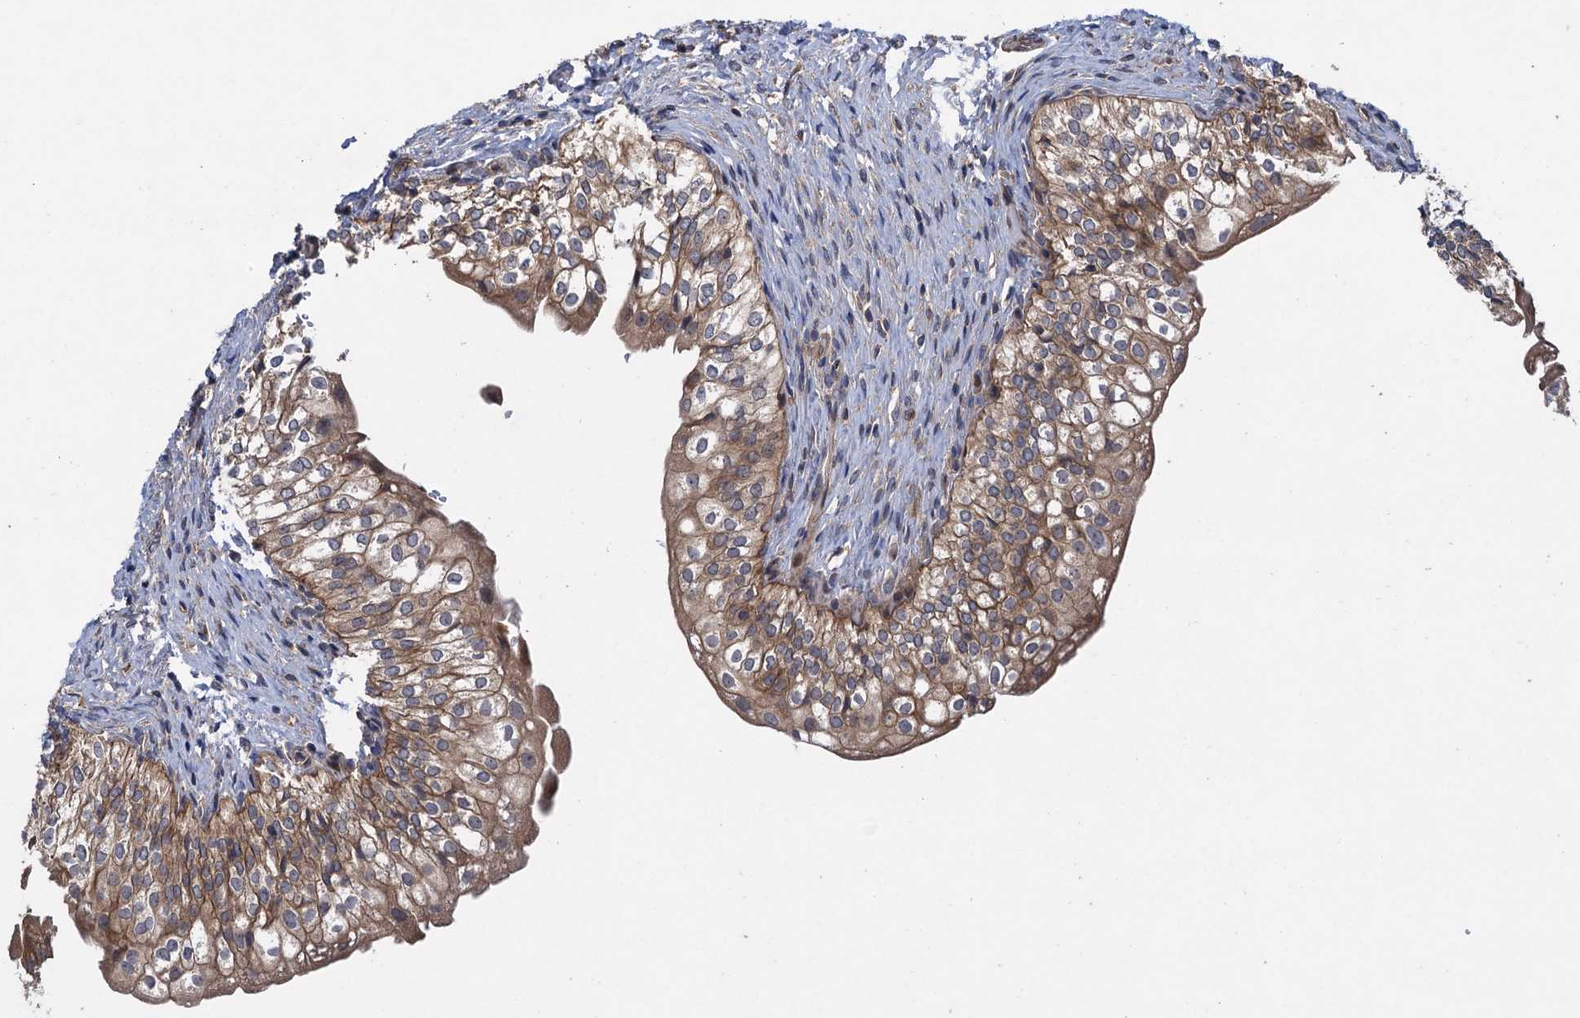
{"staining": {"intensity": "moderate", "quantity": ">75%", "location": "cytoplasmic/membranous"}, "tissue": "urinary bladder", "cell_type": "Urothelial cells", "image_type": "normal", "snomed": [{"axis": "morphology", "description": "Normal tissue, NOS"}, {"axis": "topography", "description": "Urinary bladder"}], "caption": "A brown stain labels moderate cytoplasmic/membranous positivity of a protein in urothelial cells of benign urinary bladder. (IHC, brightfield microscopy, high magnification).", "gene": "HAUS1", "patient": {"sex": "male", "age": 55}}